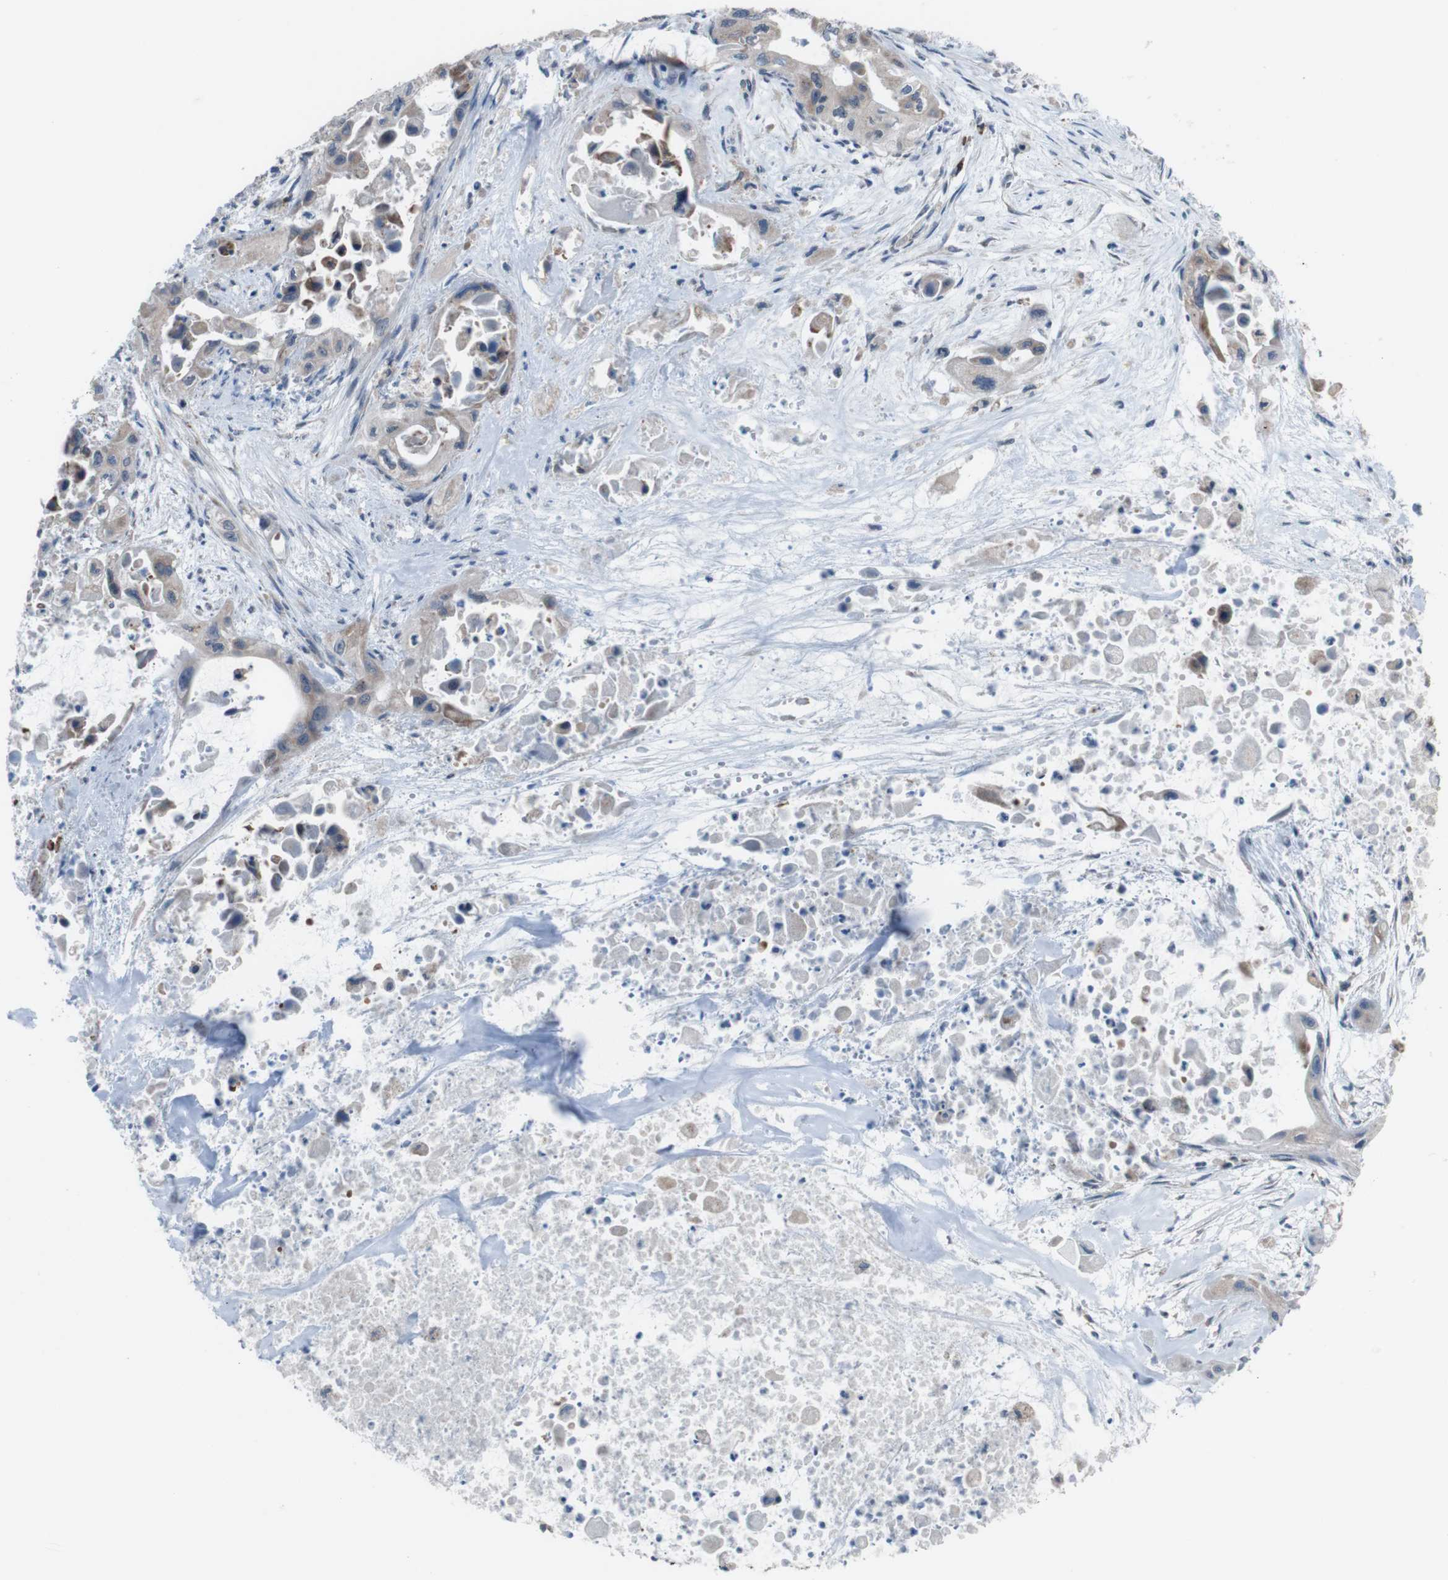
{"staining": {"intensity": "weak", "quantity": "<25%", "location": "cytoplasmic/membranous"}, "tissue": "pancreatic cancer", "cell_type": "Tumor cells", "image_type": "cancer", "snomed": [{"axis": "morphology", "description": "Adenocarcinoma, NOS"}, {"axis": "topography", "description": "Pancreas"}], "caption": "An image of human pancreatic adenocarcinoma is negative for staining in tumor cells. The staining was performed using DAB (3,3'-diaminobenzidine) to visualize the protein expression in brown, while the nuclei were stained in blue with hematoxylin (Magnification: 20x).", "gene": "CDH22", "patient": {"sex": "male", "age": 73}}